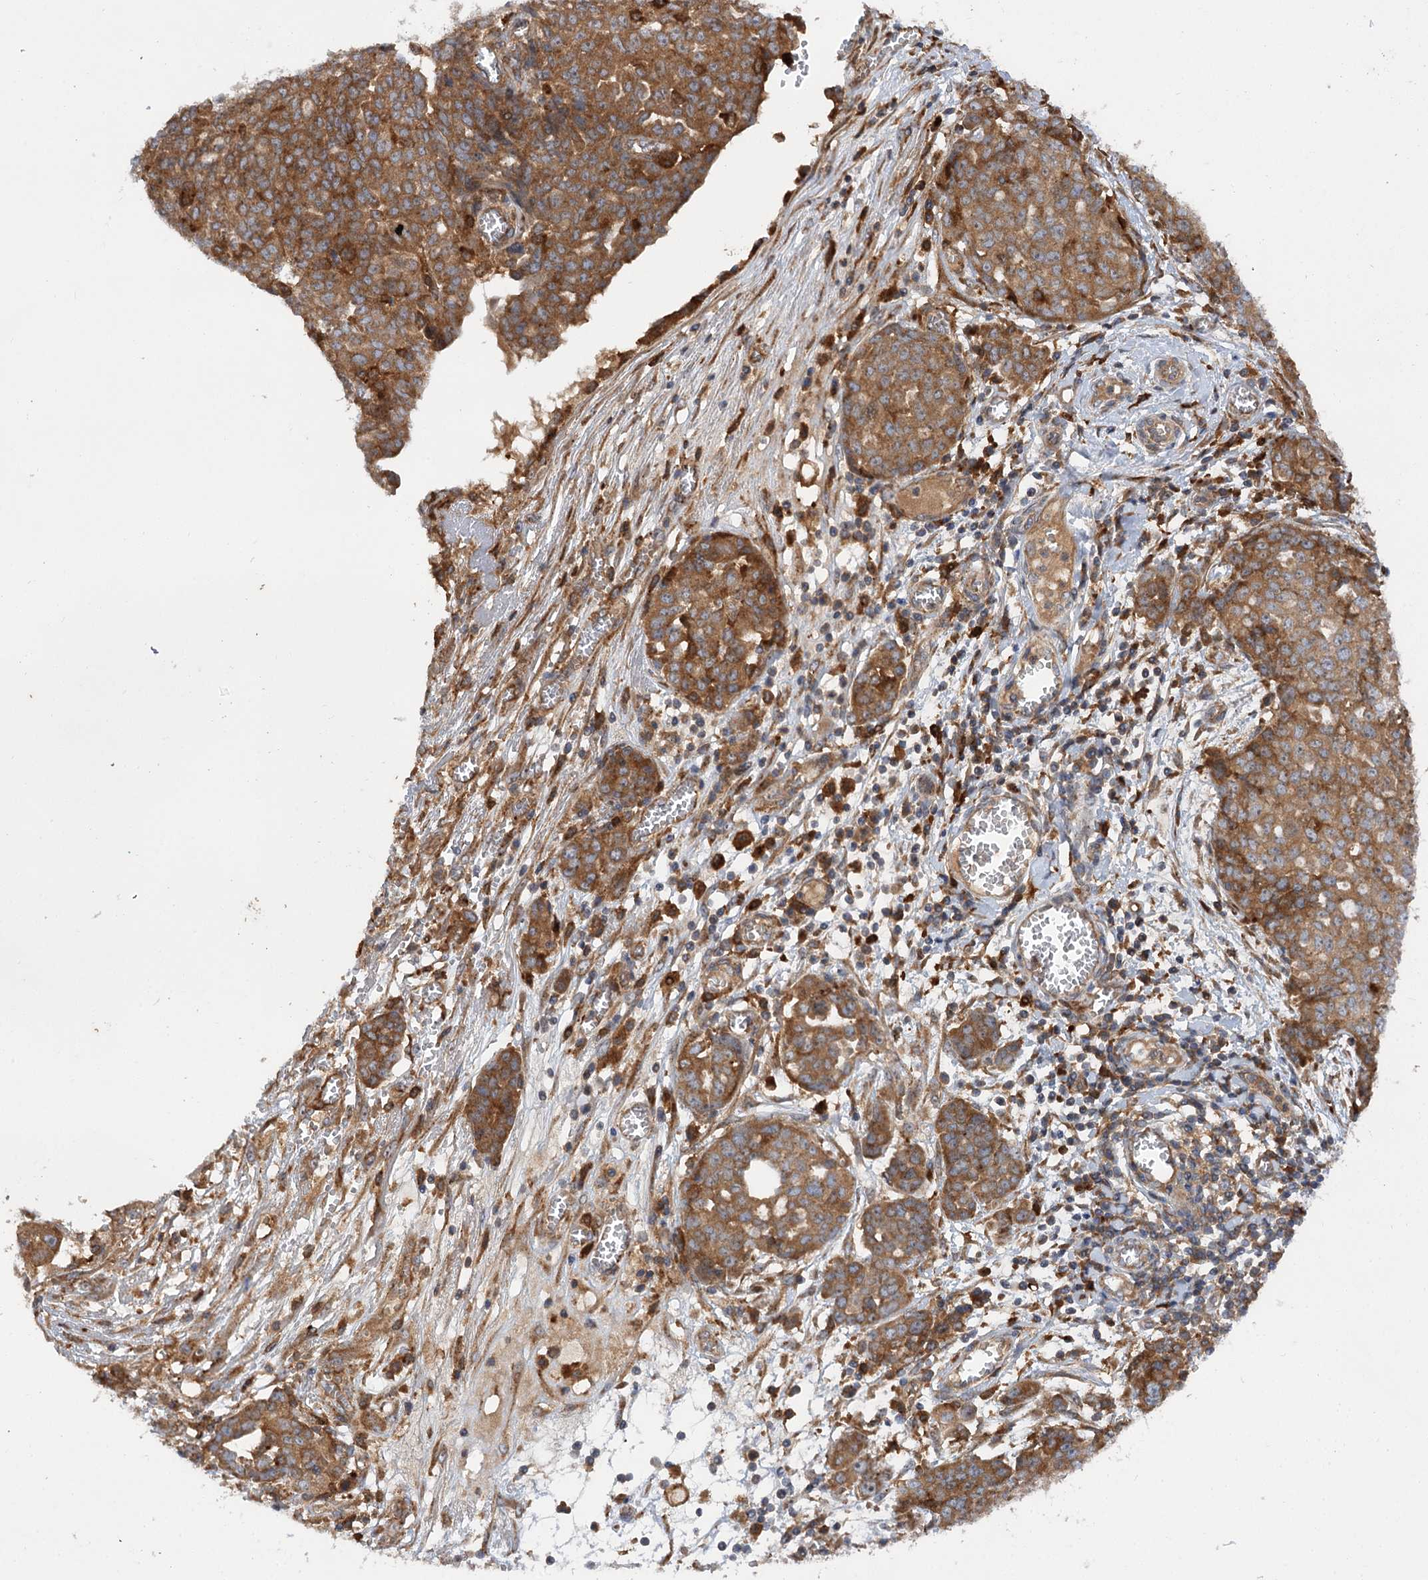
{"staining": {"intensity": "moderate", "quantity": ">75%", "location": "cytoplasmic/membranous"}, "tissue": "ovarian cancer", "cell_type": "Tumor cells", "image_type": "cancer", "snomed": [{"axis": "morphology", "description": "Cystadenocarcinoma, serous, NOS"}, {"axis": "topography", "description": "Soft tissue"}, {"axis": "topography", "description": "Ovary"}], "caption": "Ovarian cancer was stained to show a protein in brown. There is medium levels of moderate cytoplasmic/membranous expression in approximately >75% of tumor cells. (DAB = brown stain, brightfield microscopy at high magnification).", "gene": "PATL1", "patient": {"sex": "female", "age": 57}}